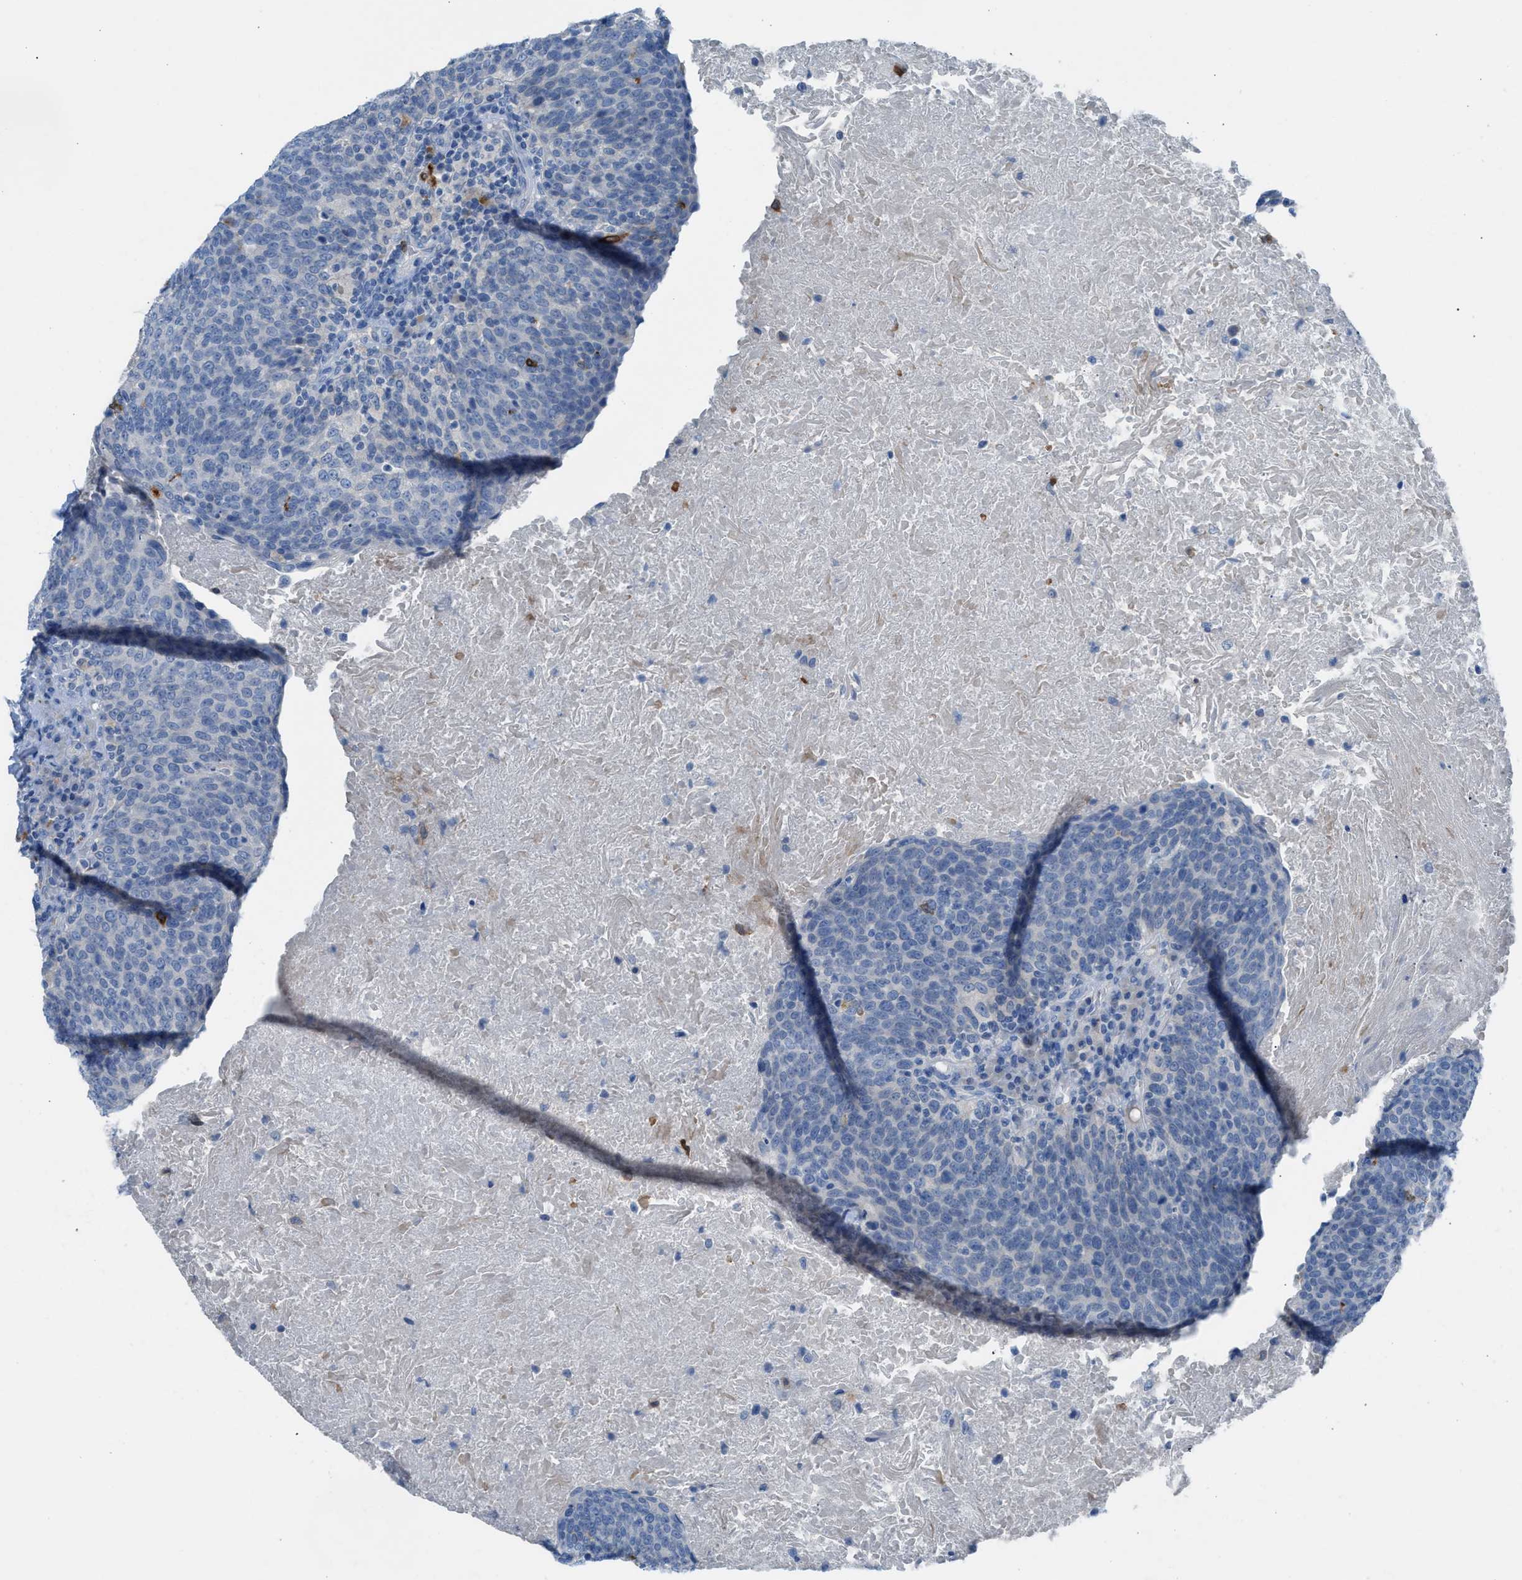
{"staining": {"intensity": "negative", "quantity": "none", "location": "none"}, "tissue": "head and neck cancer", "cell_type": "Tumor cells", "image_type": "cancer", "snomed": [{"axis": "morphology", "description": "Squamous cell carcinoma, NOS"}, {"axis": "morphology", "description": "Squamous cell carcinoma, metastatic, NOS"}, {"axis": "topography", "description": "Lymph node"}, {"axis": "topography", "description": "Head-Neck"}], "caption": "This is a photomicrograph of immunohistochemistry staining of head and neck cancer (metastatic squamous cell carcinoma), which shows no positivity in tumor cells.", "gene": "CLEC10A", "patient": {"sex": "male", "age": 62}}